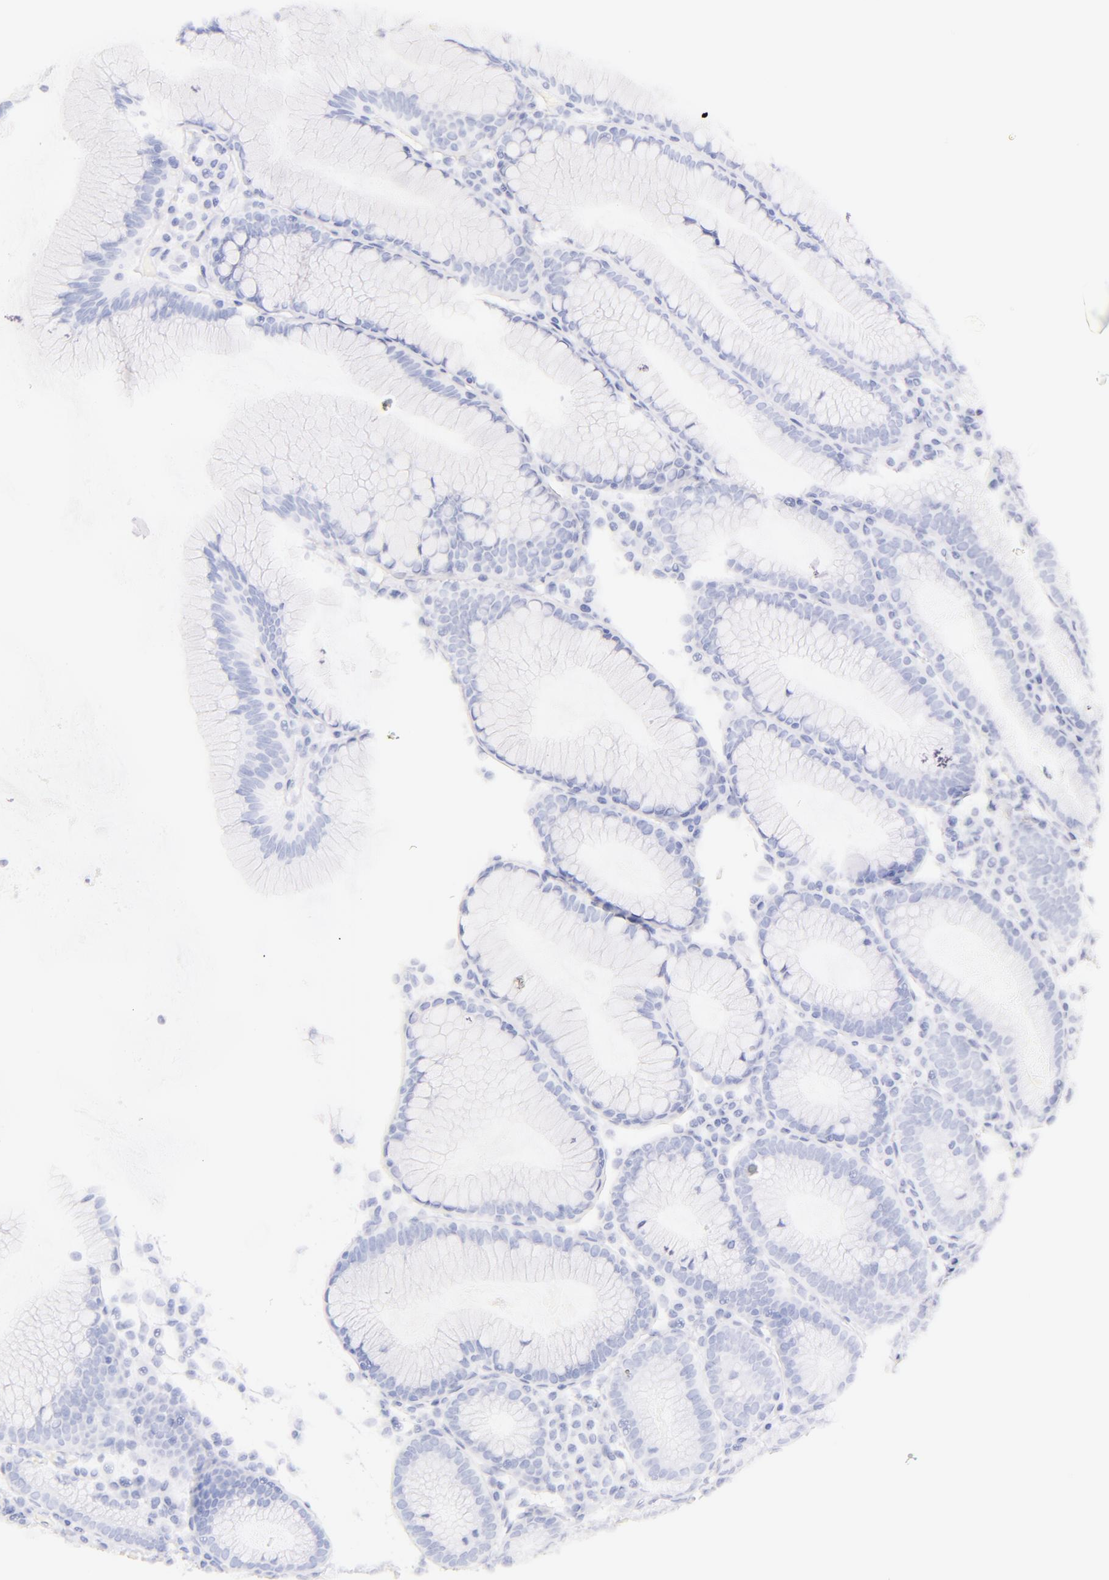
{"staining": {"intensity": "negative", "quantity": "none", "location": "none"}, "tissue": "stomach", "cell_type": "Glandular cells", "image_type": "normal", "snomed": [{"axis": "morphology", "description": "Normal tissue, NOS"}, {"axis": "topography", "description": "Stomach, lower"}], "caption": "IHC photomicrograph of normal stomach: stomach stained with DAB reveals no significant protein staining in glandular cells.", "gene": "CD44", "patient": {"sex": "female", "age": 43}}